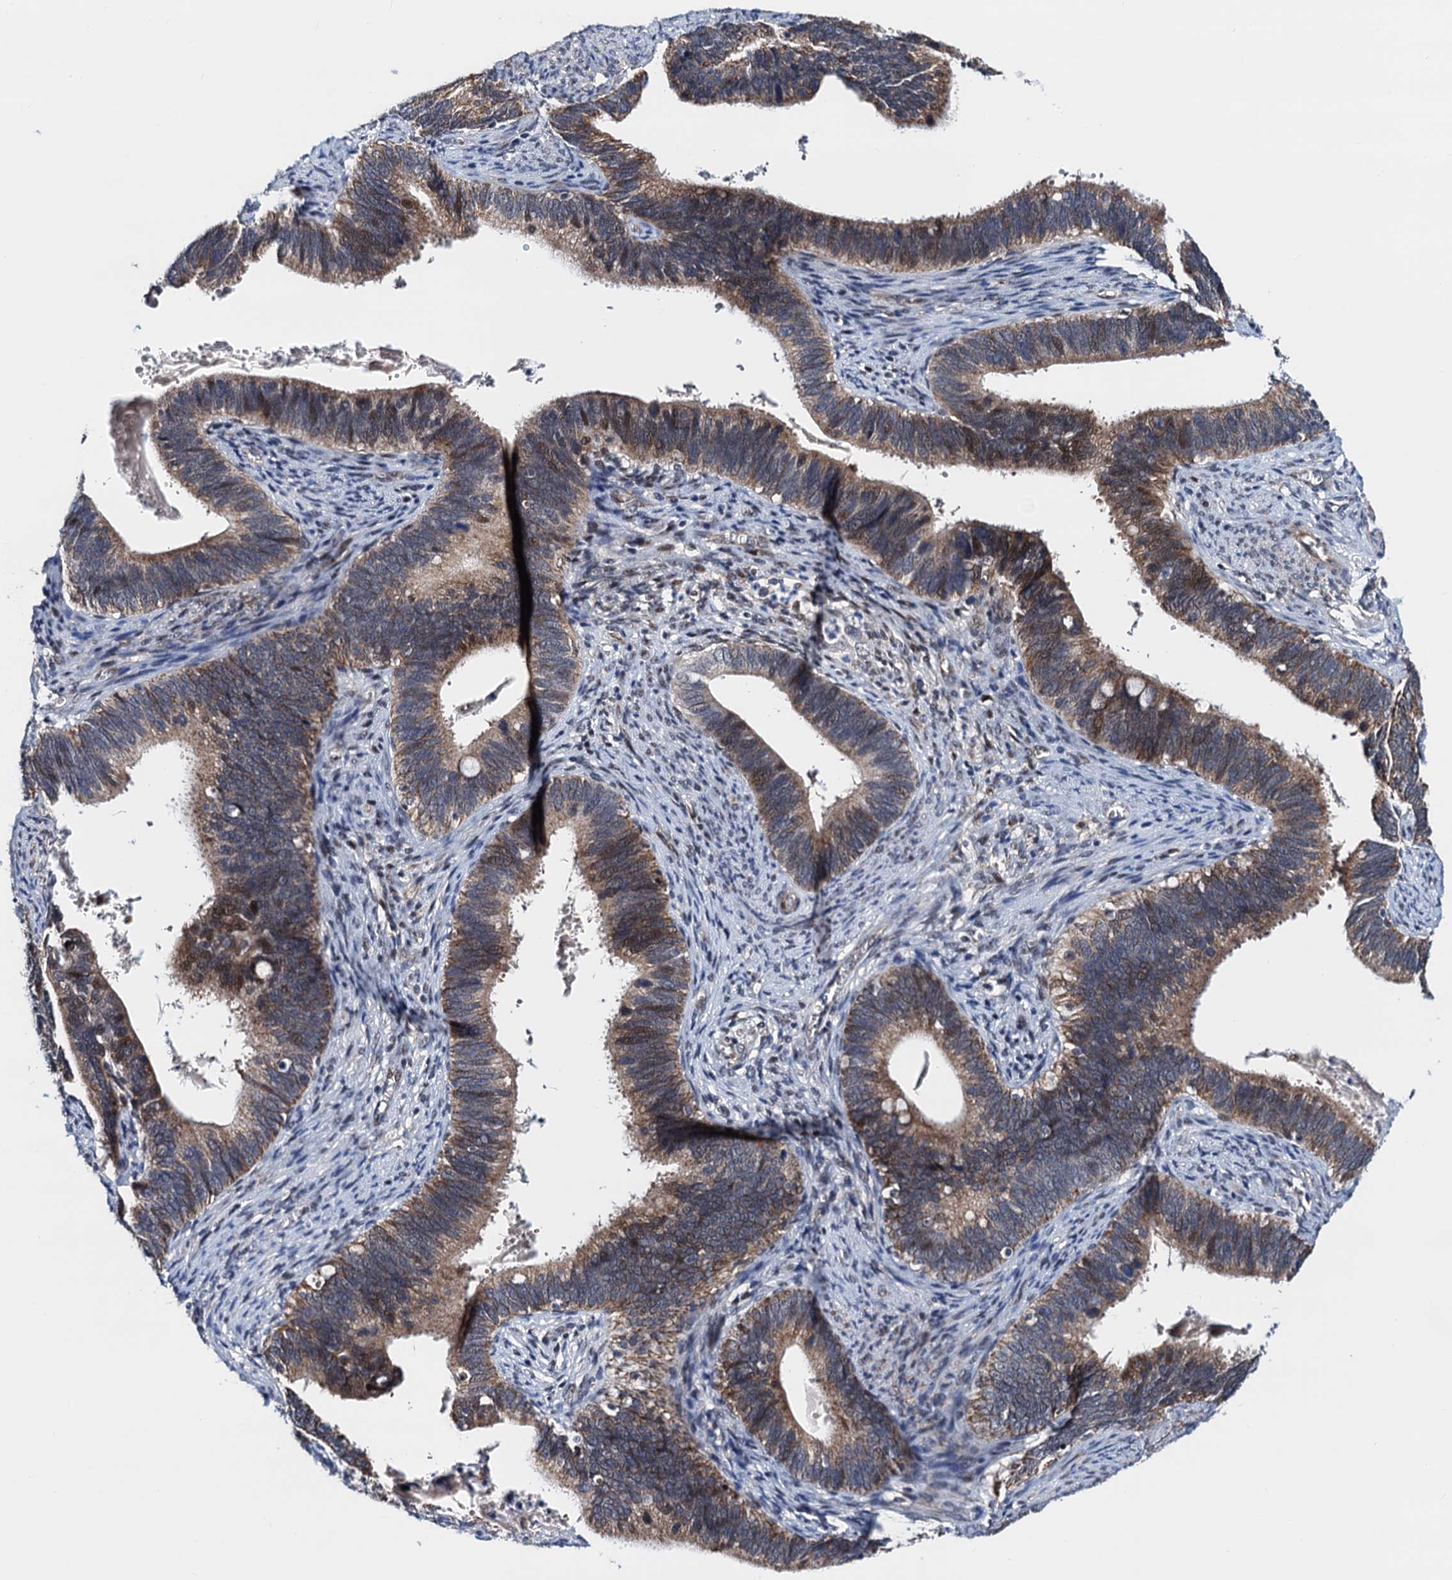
{"staining": {"intensity": "moderate", "quantity": ">75%", "location": "cytoplasmic/membranous,nuclear"}, "tissue": "cervical cancer", "cell_type": "Tumor cells", "image_type": "cancer", "snomed": [{"axis": "morphology", "description": "Adenocarcinoma, NOS"}, {"axis": "topography", "description": "Cervix"}], "caption": "Protein staining reveals moderate cytoplasmic/membranous and nuclear expression in approximately >75% of tumor cells in cervical cancer (adenocarcinoma). (DAB IHC, brown staining for protein, blue staining for nuclei).", "gene": "COA4", "patient": {"sex": "female", "age": 42}}